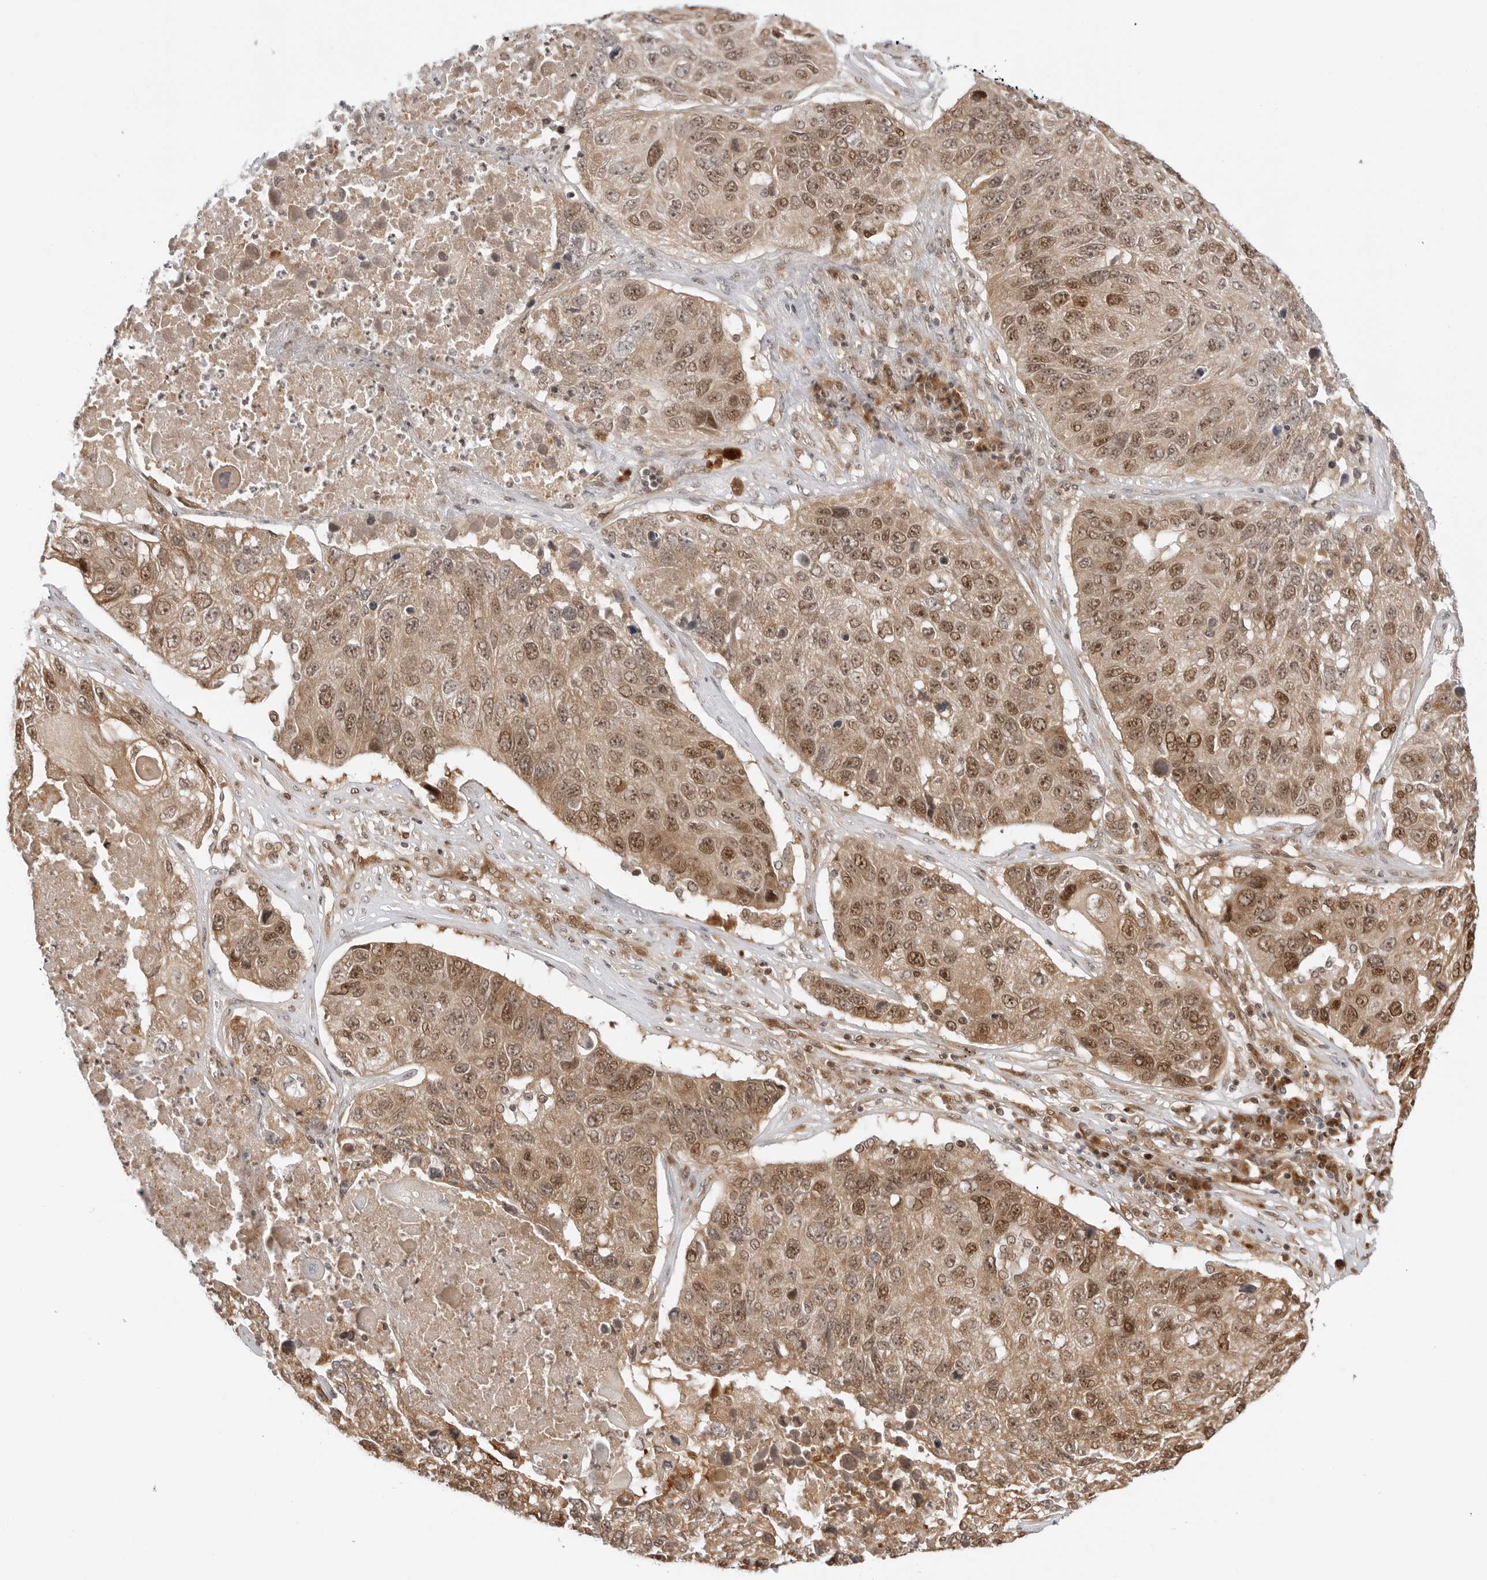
{"staining": {"intensity": "moderate", "quantity": ">75%", "location": "cytoplasmic/membranous,nuclear"}, "tissue": "lung cancer", "cell_type": "Tumor cells", "image_type": "cancer", "snomed": [{"axis": "morphology", "description": "Squamous cell carcinoma, NOS"}, {"axis": "topography", "description": "Lung"}], "caption": "Moderate cytoplasmic/membranous and nuclear protein staining is present in approximately >75% of tumor cells in squamous cell carcinoma (lung).", "gene": "TIPRL", "patient": {"sex": "male", "age": 61}}